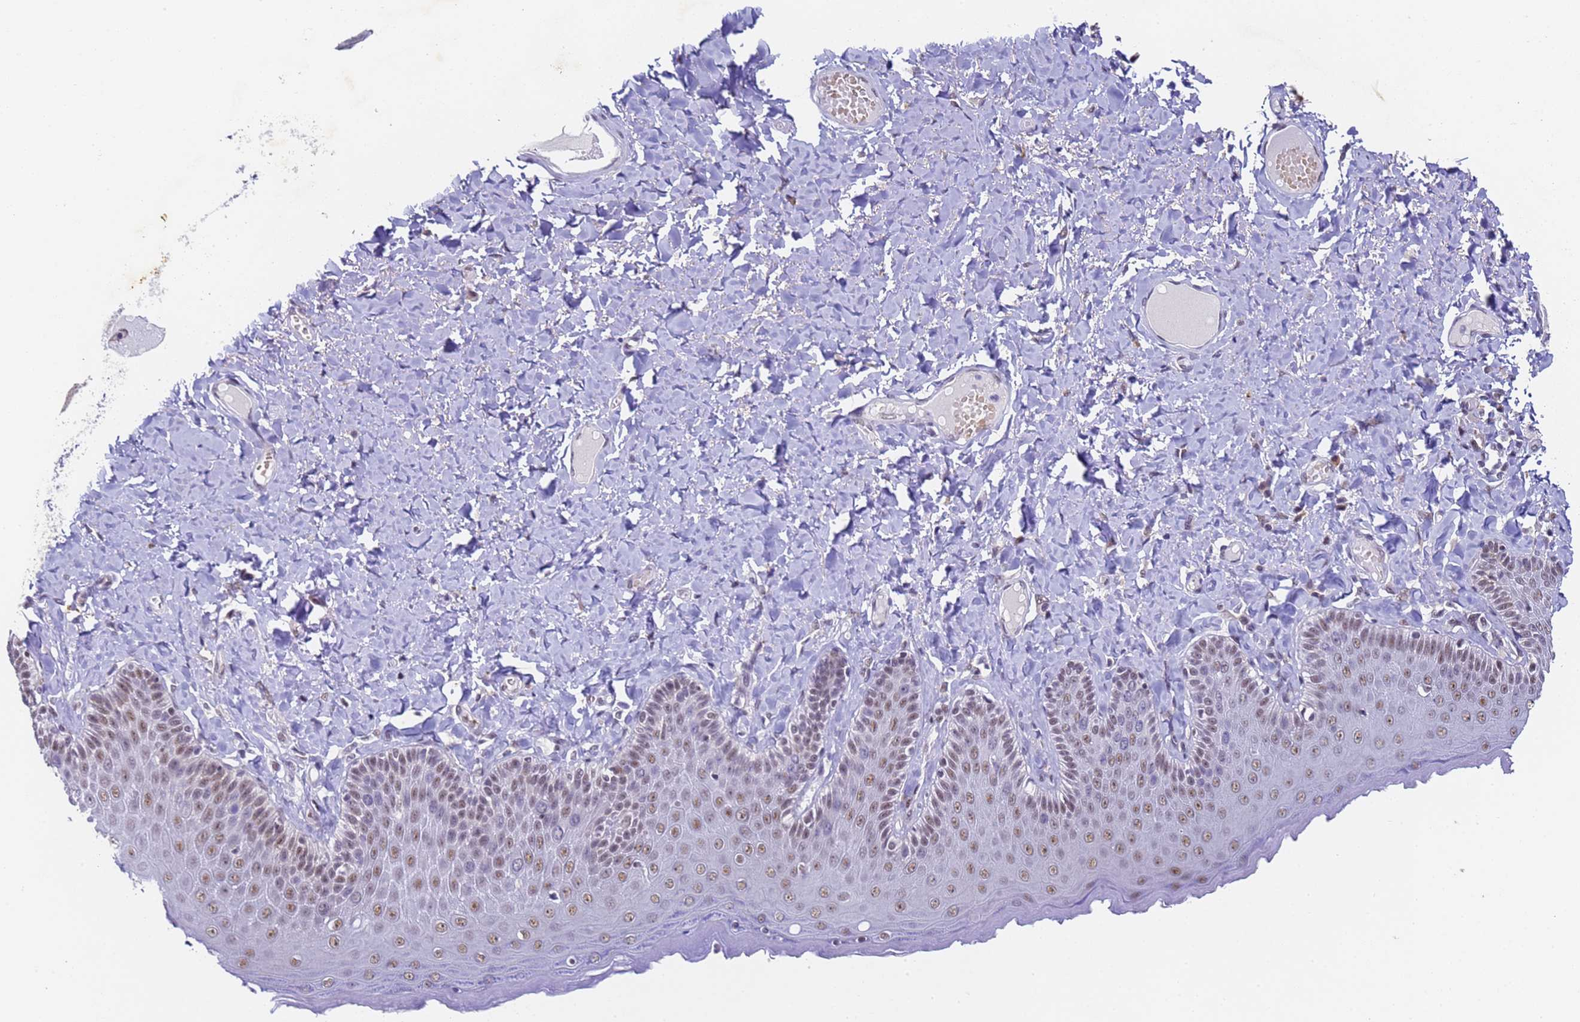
{"staining": {"intensity": "moderate", "quantity": ">75%", "location": "nuclear"}, "tissue": "skin", "cell_type": "Epidermal cells", "image_type": "normal", "snomed": [{"axis": "morphology", "description": "Normal tissue, NOS"}, {"axis": "topography", "description": "Anal"}], "caption": "Immunohistochemistry photomicrograph of unremarkable human skin stained for a protein (brown), which demonstrates medium levels of moderate nuclear staining in approximately >75% of epidermal cells.", "gene": "FNBP4", "patient": {"sex": "male", "age": 69}}